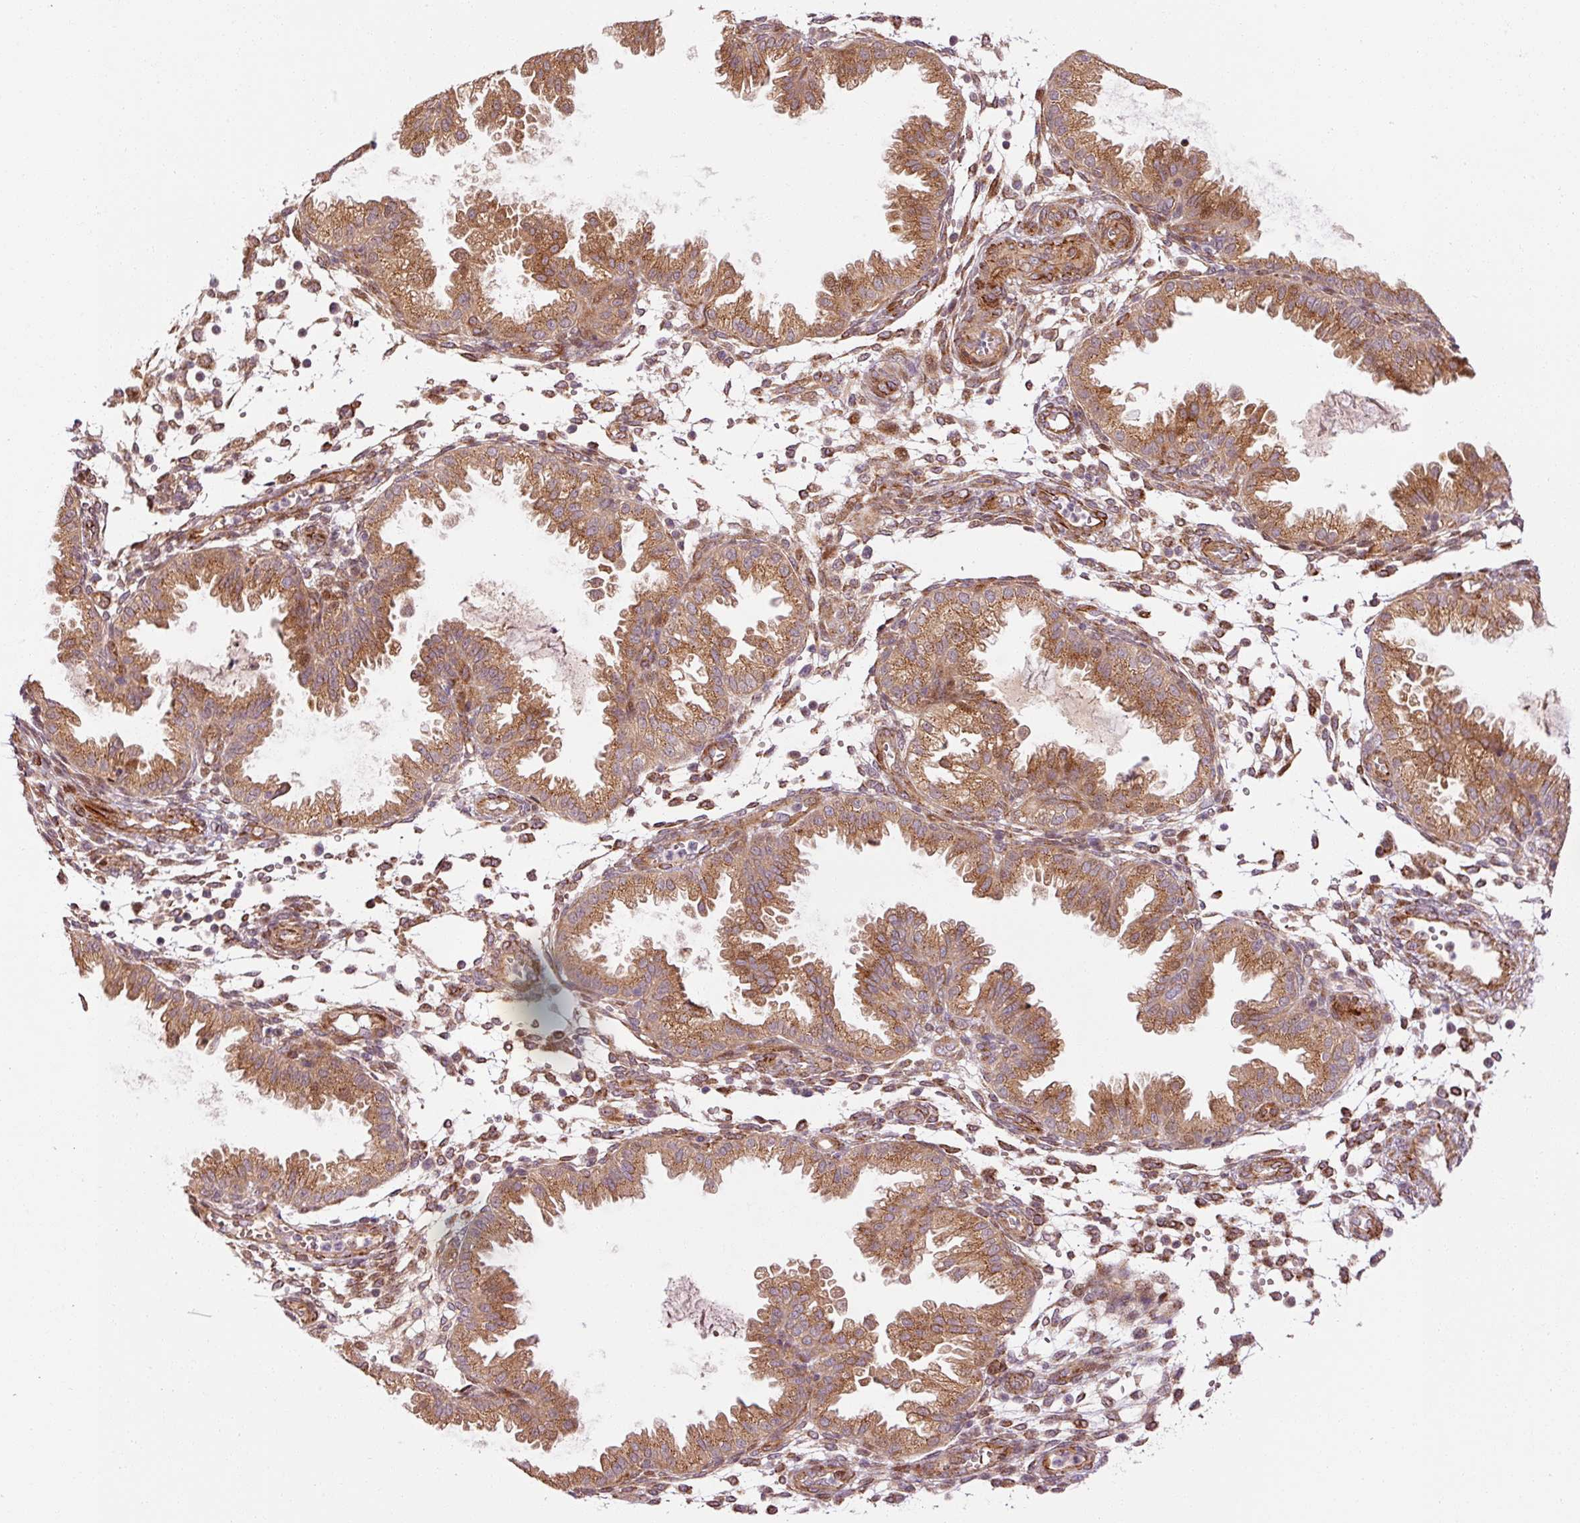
{"staining": {"intensity": "moderate", "quantity": "25%-75%", "location": "cytoplasmic/membranous"}, "tissue": "endometrium", "cell_type": "Cells in endometrial stroma", "image_type": "normal", "snomed": [{"axis": "morphology", "description": "Normal tissue, NOS"}, {"axis": "topography", "description": "Endometrium"}], "caption": "Moderate cytoplasmic/membranous protein positivity is seen in approximately 25%-75% of cells in endometrial stroma in endometrium.", "gene": "LIMK2", "patient": {"sex": "female", "age": 33}}